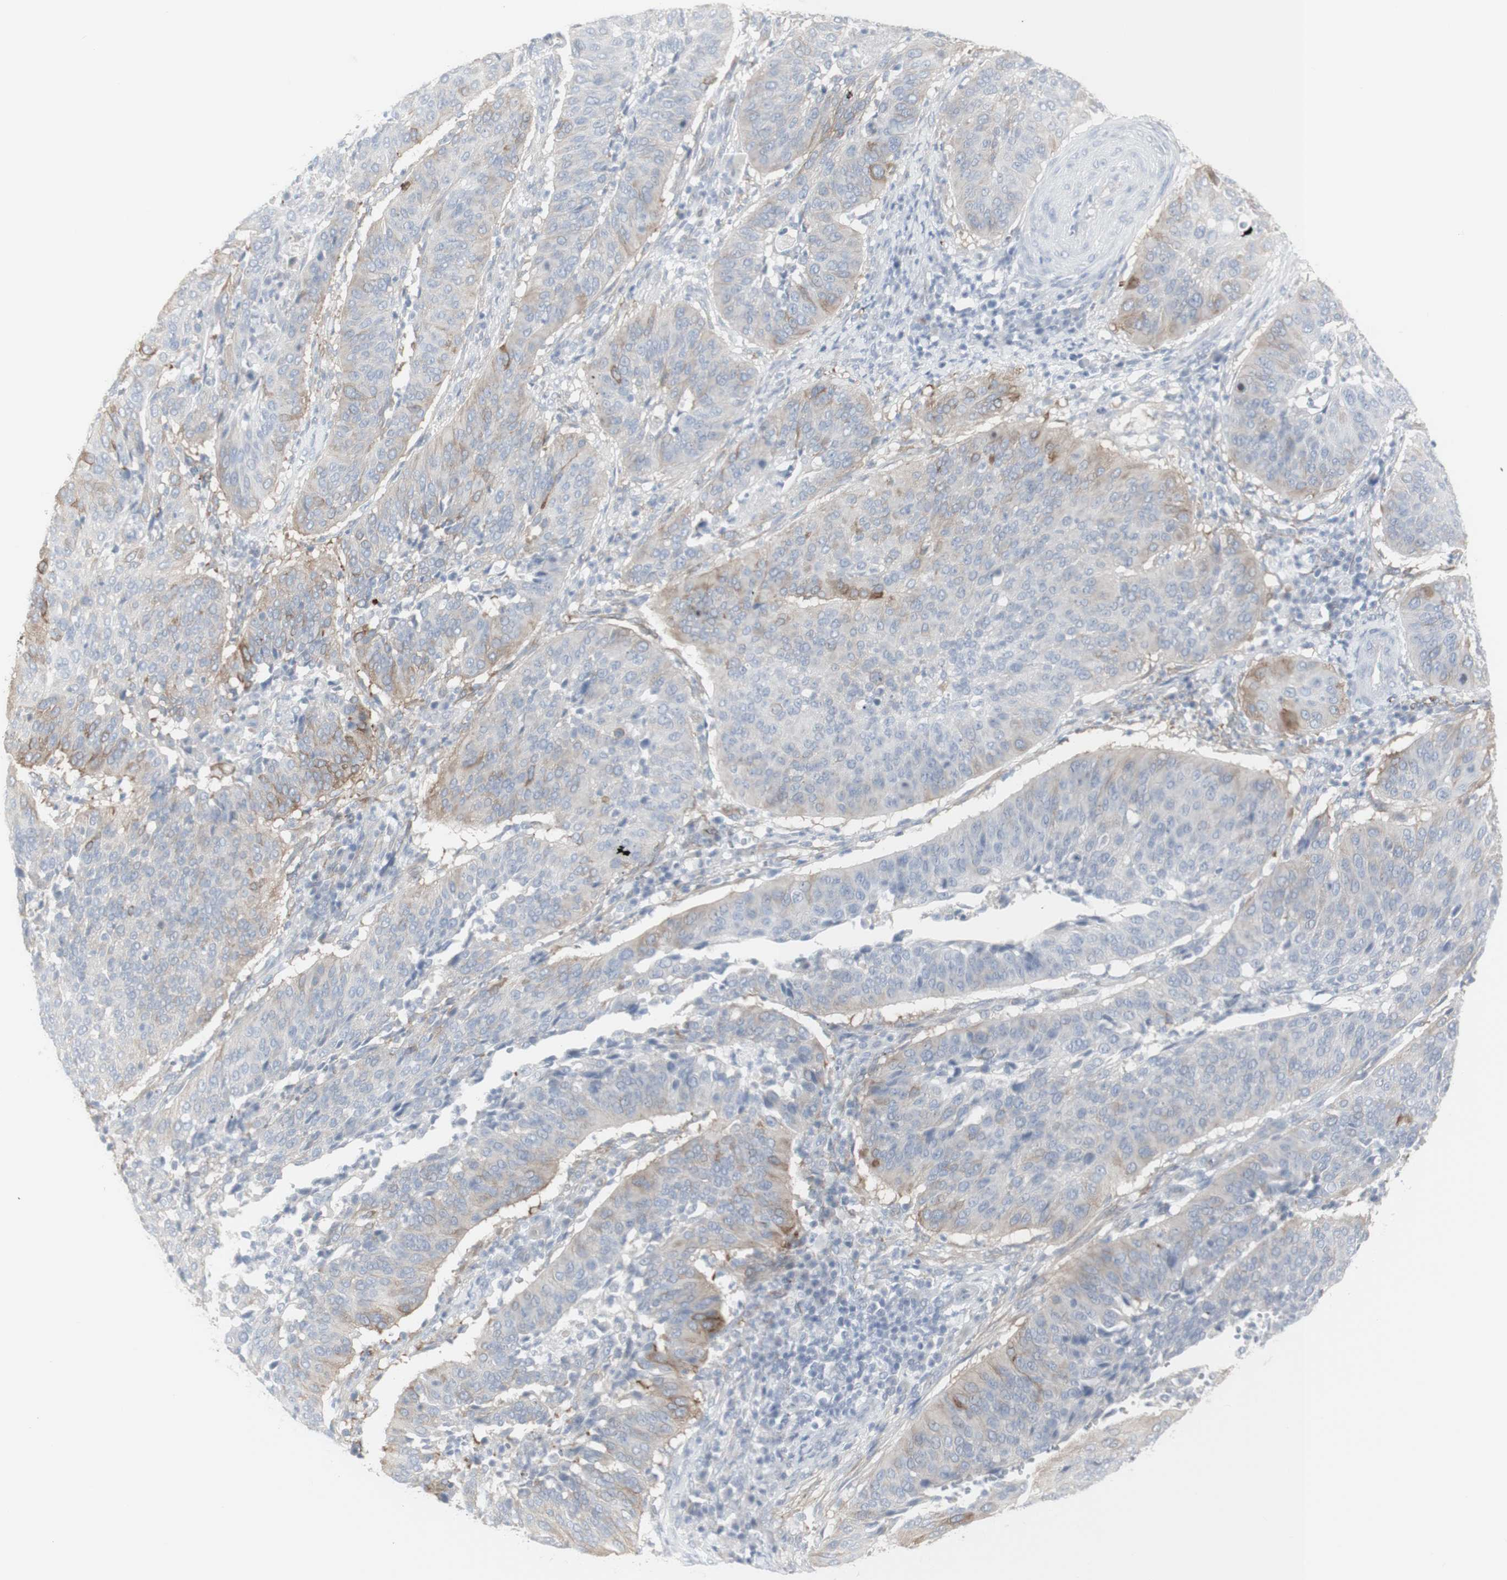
{"staining": {"intensity": "weak", "quantity": "<25%", "location": "cytoplasmic/membranous"}, "tissue": "cervical cancer", "cell_type": "Tumor cells", "image_type": "cancer", "snomed": [{"axis": "morphology", "description": "Normal tissue, NOS"}, {"axis": "morphology", "description": "Squamous cell carcinoma, NOS"}, {"axis": "topography", "description": "Cervix"}], "caption": "Immunohistochemistry image of neoplastic tissue: human cervical cancer (squamous cell carcinoma) stained with DAB (3,3'-diaminobenzidine) demonstrates no significant protein staining in tumor cells.", "gene": "ENSG00000198211", "patient": {"sex": "female", "age": 39}}